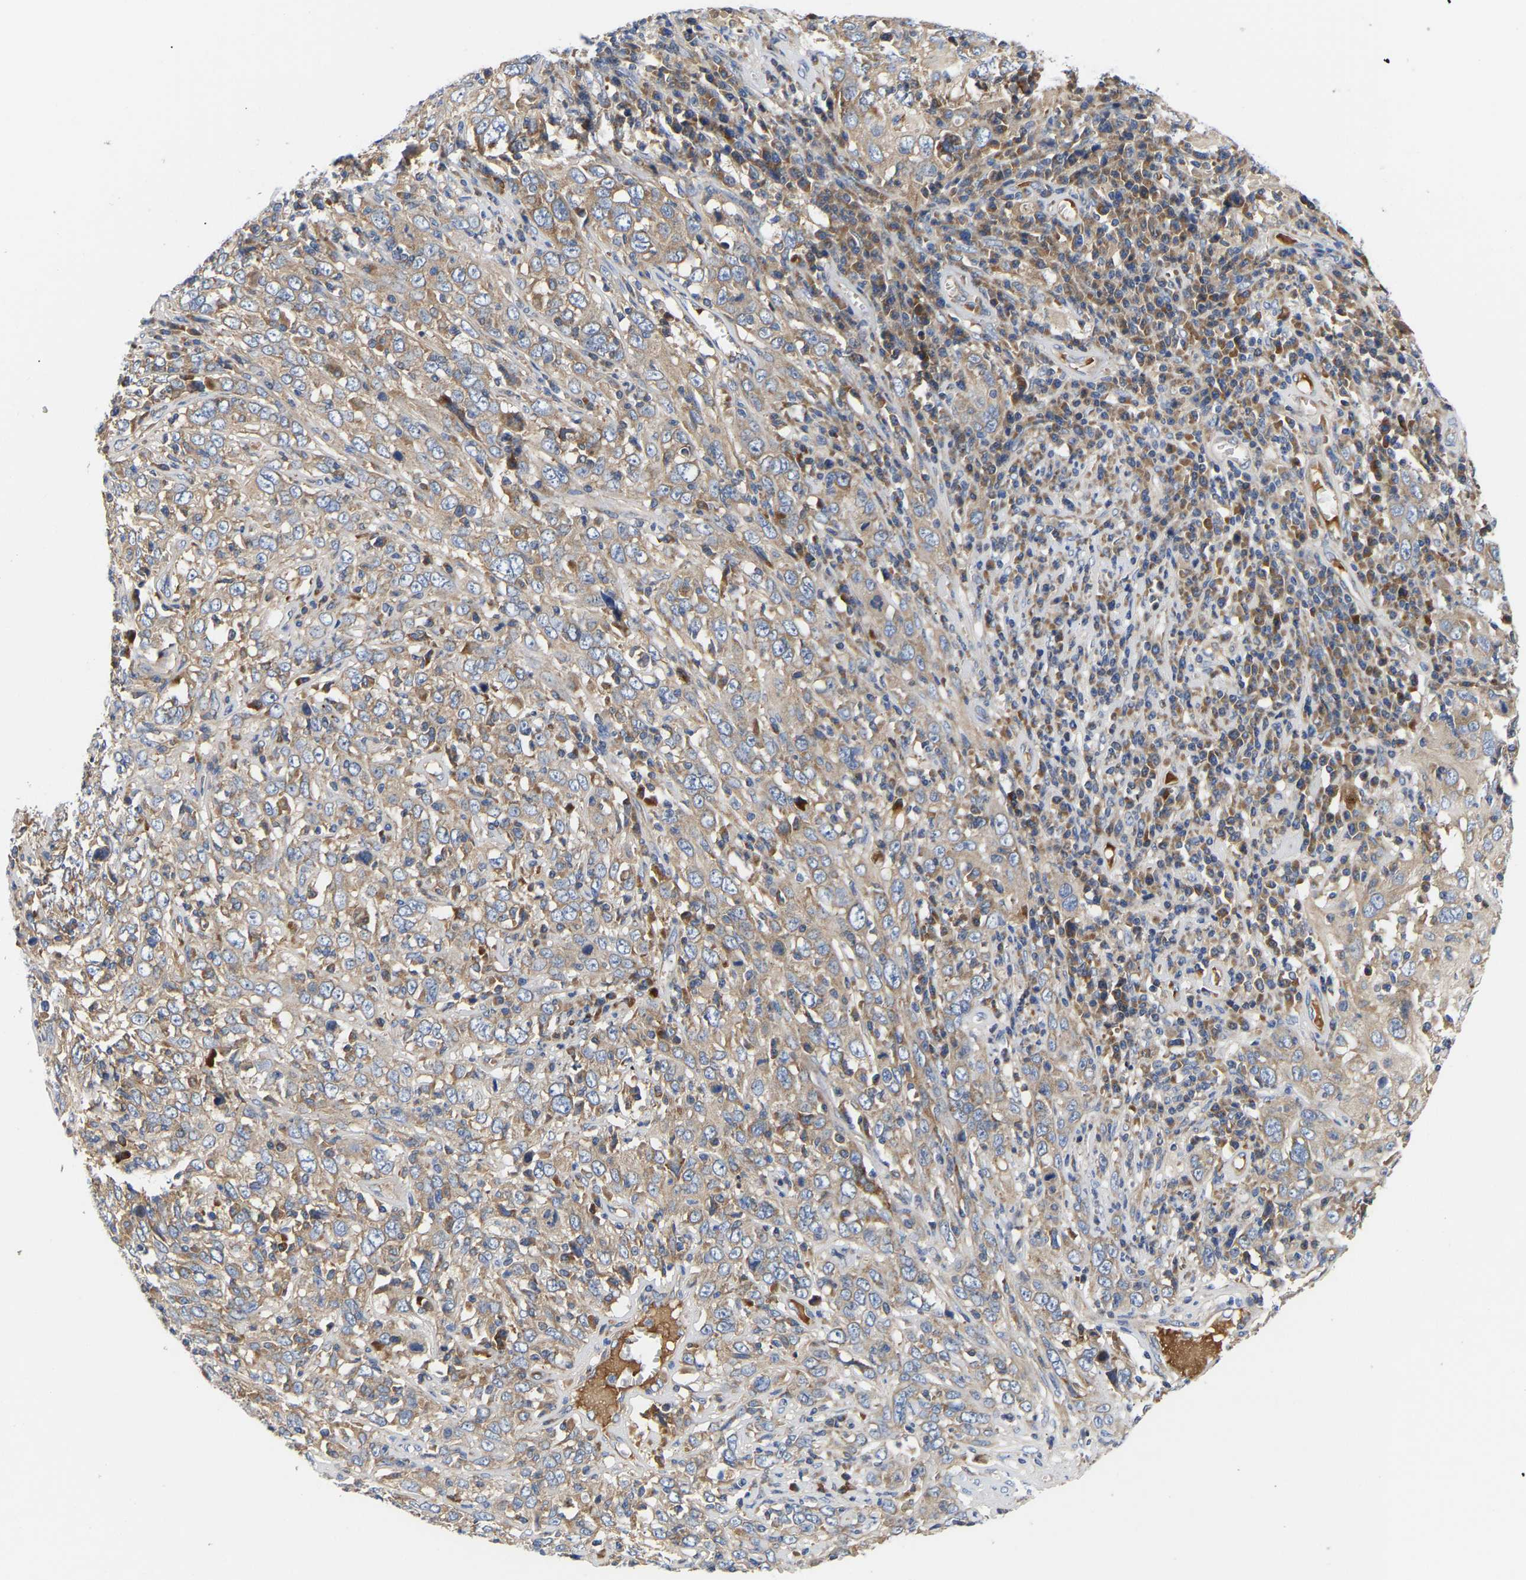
{"staining": {"intensity": "weak", "quantity": ">75%", "location": "cytoplasmic/membranous"}, "tissue": "cervical cancer", "cell_type": "Tumor cells", "image_type": "cancer", "snomed": [{"axis": "morphology", "description": "Squamous cell carcinoma, NOS"}, {"axis": "topography", "description": "Cervix"}], "caption": "Immunohistochemistry (IHC) of squamous cell carcinoma (cervical) exhibits low levels of weak cytoplasmic/membranous expression in about >75% of tumor cells.", "gene": "AIMP2", "patient": {"sex": "female", "age": 46}}